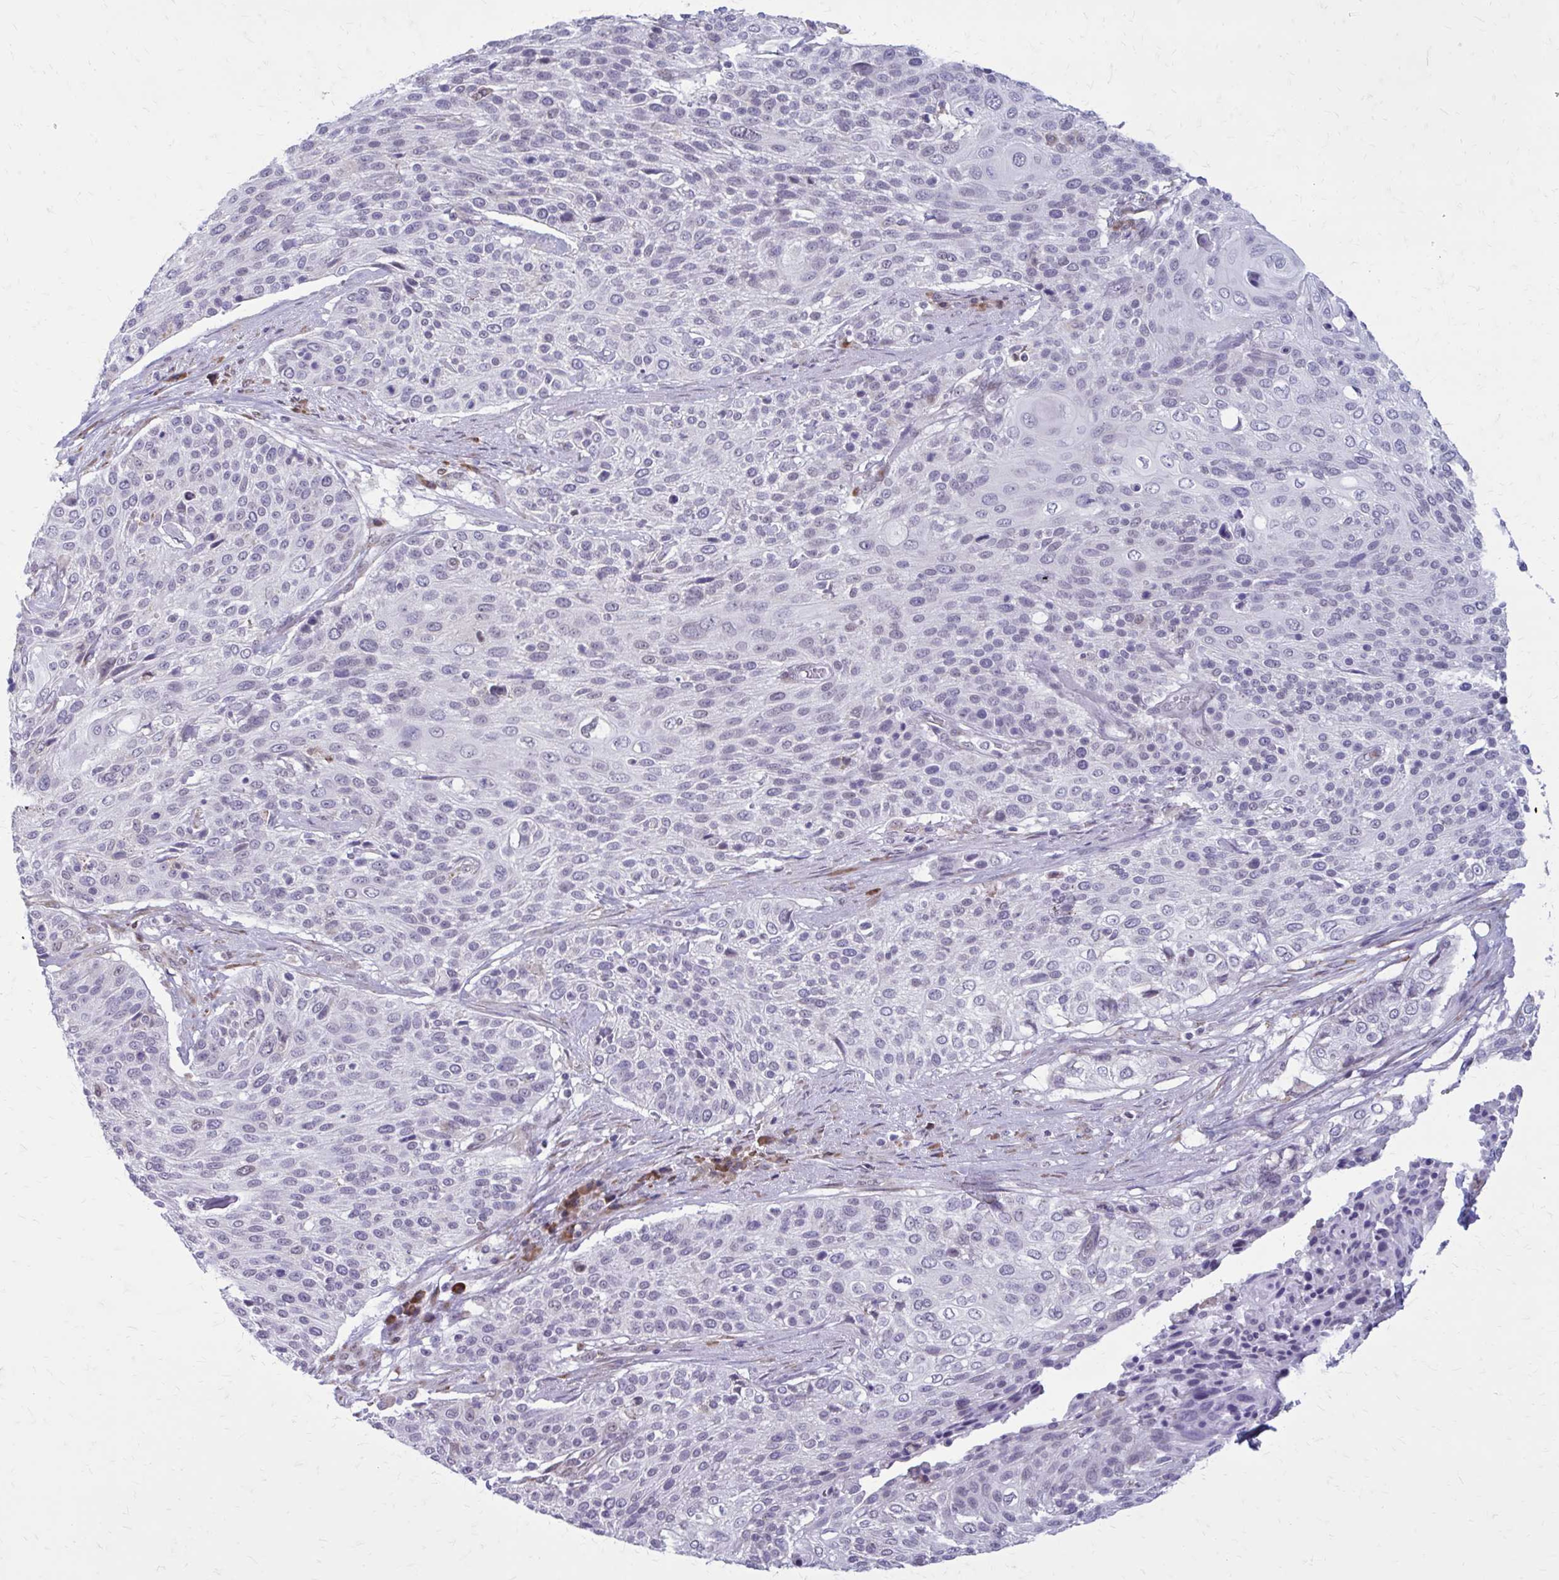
{"staining": {"intensity": "negative", "quantity": "none", "location": "none"}, "tissue": "cervical cancer", "cell_type": "Tumor cells", "image_type": "cancer", "snomed": [{"axis": "morphology", "description": "Squamous cell carcinoma, NOS"}, {"axis": "topography", "description": "Cervix"}], "caption": "Tumor cells show no significant protein staining in cervical cancer.", "gene": "PROSER1", "patient": {"sex": "female", "age": 31}}